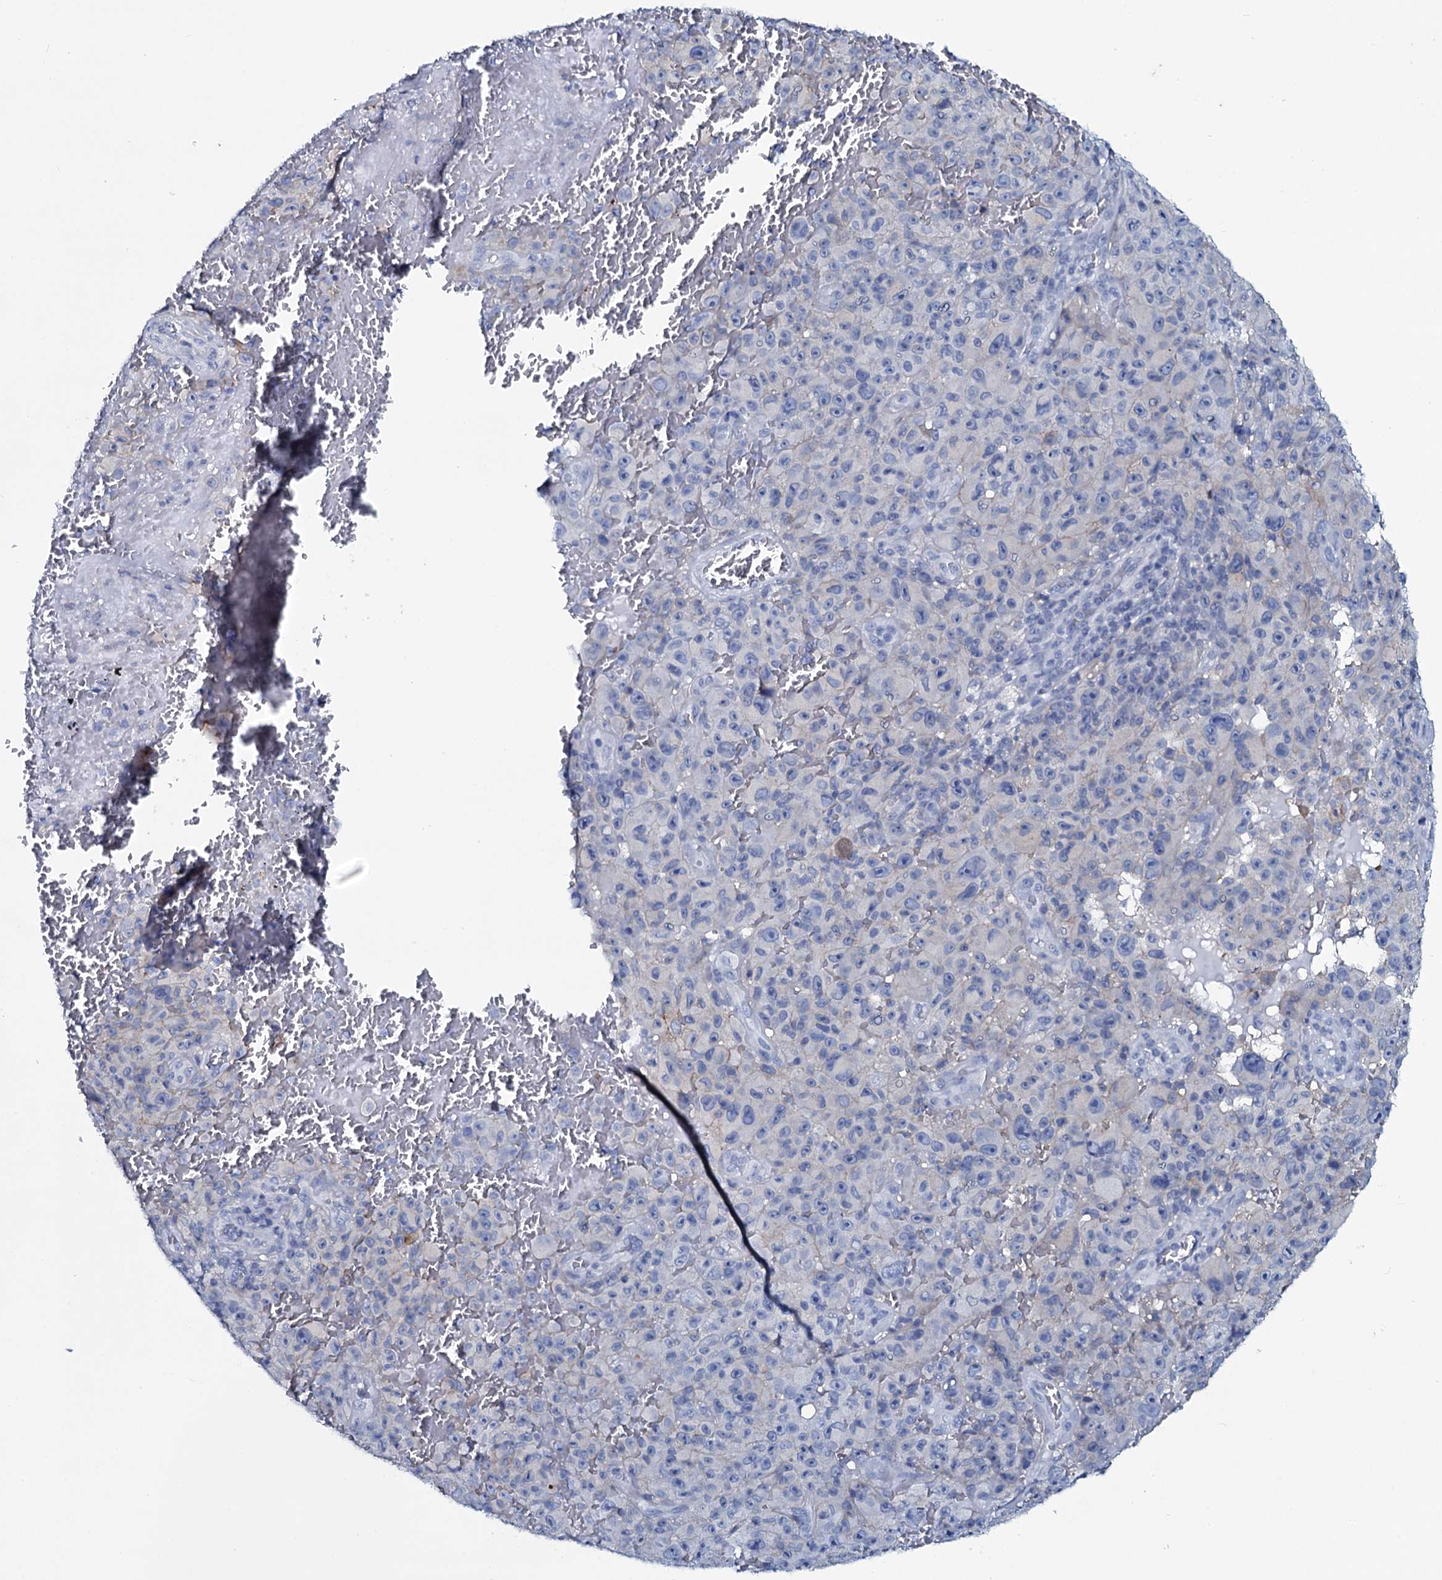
{"staining": {"intensity": "weak", "quantity": "<25%", "location": "cytoplasmic/membranous"}, "tissue": "melanoma", "cell_type": "Tumor cells", "image_type": "cancer", "snomed": [{"axis": "morphology", "description": "Malignant melanoma, NOS"}, {"axis": "topography", "description": "Skin"}], "caption": "Immunohistochemical staining of malignant melanoma reveals no significant staining in tumor cells.", "gene": "SLC4A7", "patient": {"sex": "female", "age": 82}}